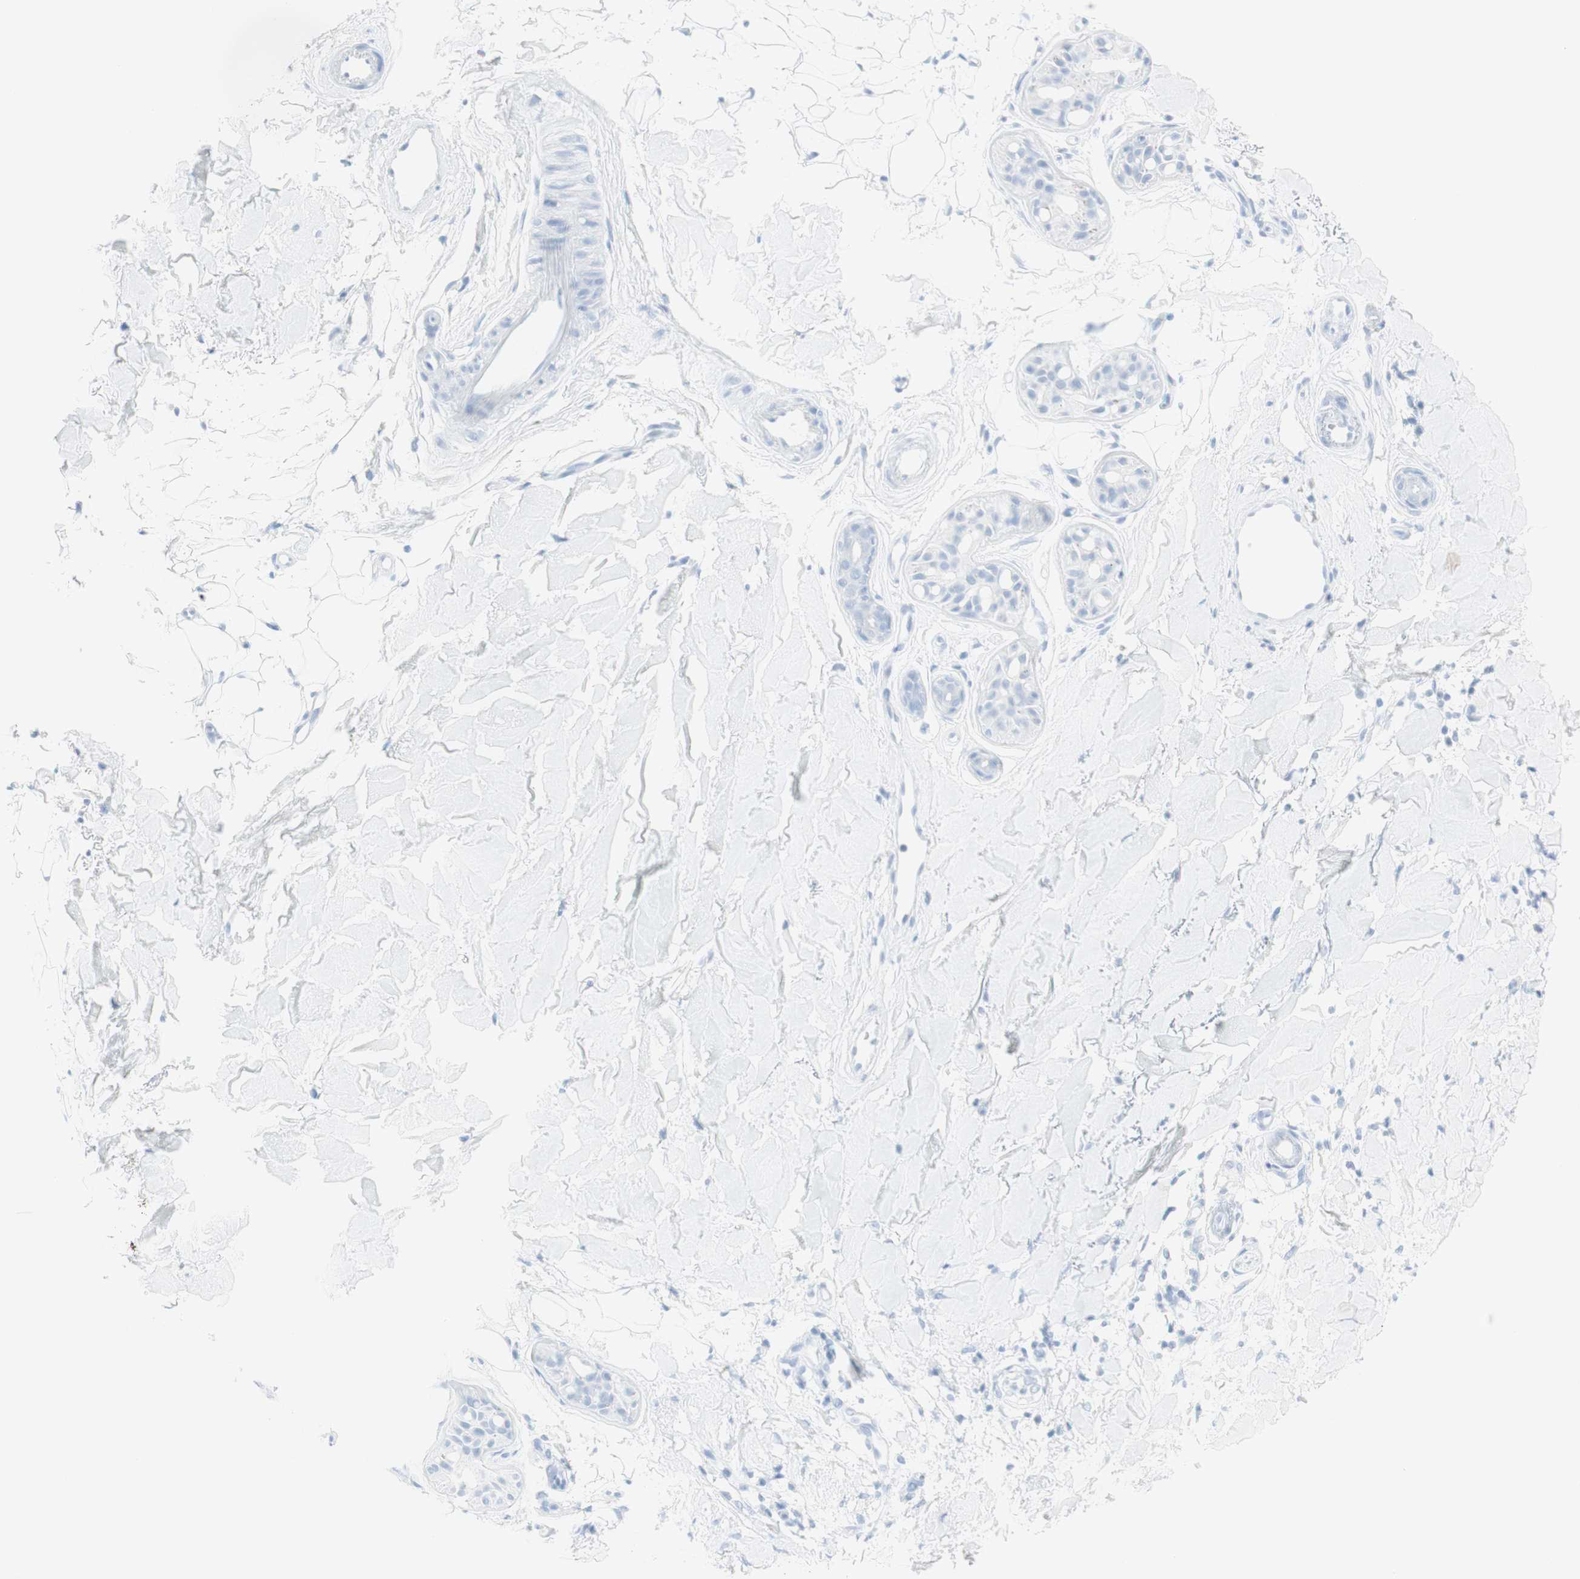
{"staining": {"intensity": "negative", "quantity": "none", "location": "none"}, "tissue": "skin cancer", "cell_type": "Tumor cells", "image_type": "cancer", "snomed": [{"axis": "morphology", "description": "Basal cell carcinoma"}, {"axis": "topography", "description": "Skin"}], "caption": "Skin basal cell carcinoma was stained to show a protein in brown. There is no significant expression in tumor cells.", "gene": "NAPSA", "patient": {"sex": "female", "age": 58}}